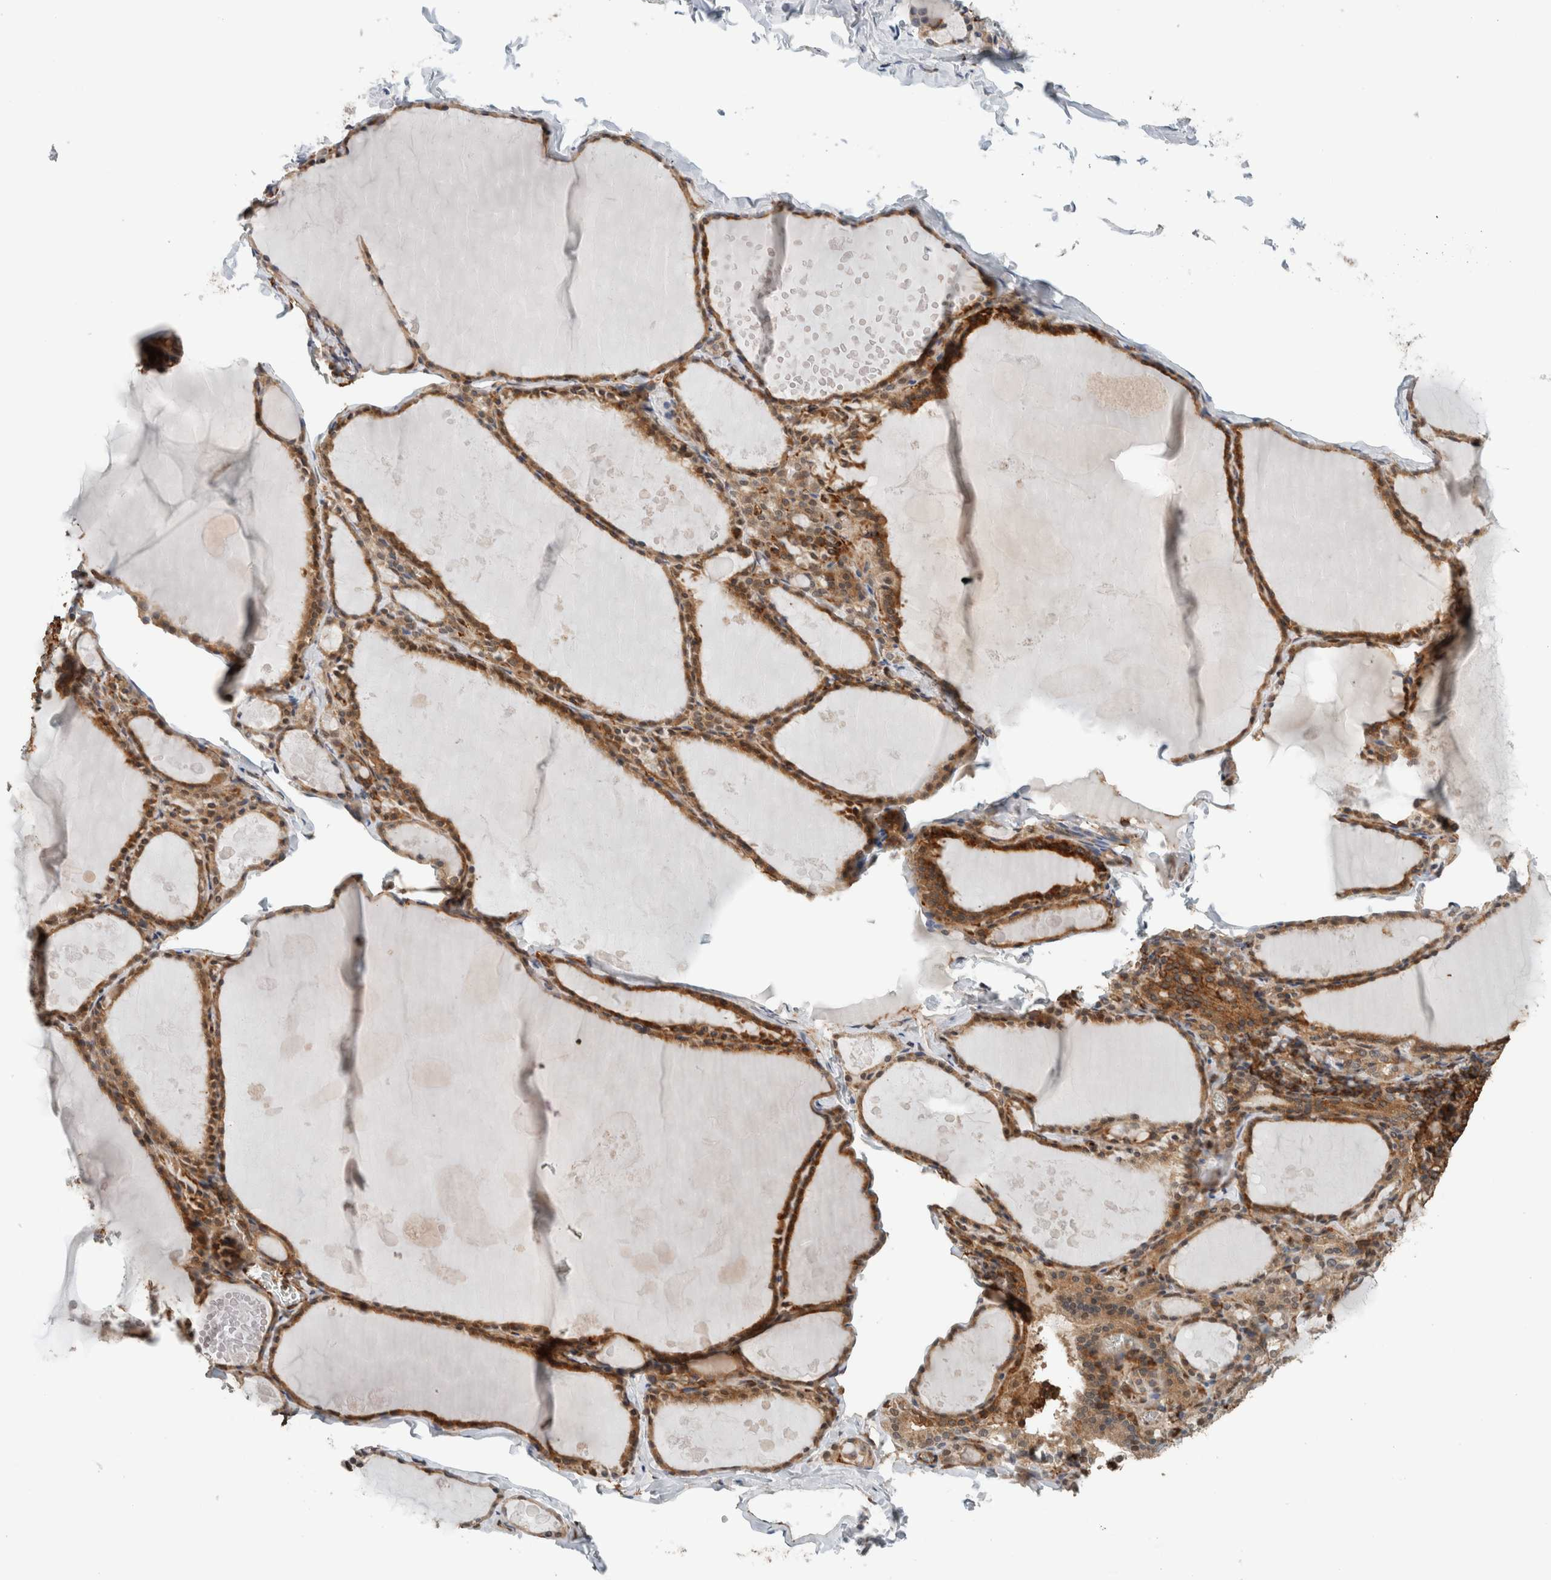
{"staining": {"intensity": "moderate", "quantity": ">75%", "location": "cytoplasmic/membranous"}, "tissue": "thyroid gland", "cell_type": "Glandular cells", "image_type": "normal", "snomed": [{"axis": "morphology", "description": "Normal tissue, NOS"}, {"axis": "topography", "description": "Thyroid gland"}], "caption": "Brown immunohistochemical staining in unremarkable human thyroid gland demonstrates moderate cytoplasmic/membranous positivity in about >75% of glandular cells.", "gene": "PFDN4", "patient": {"sex": "male", "age": 56}}